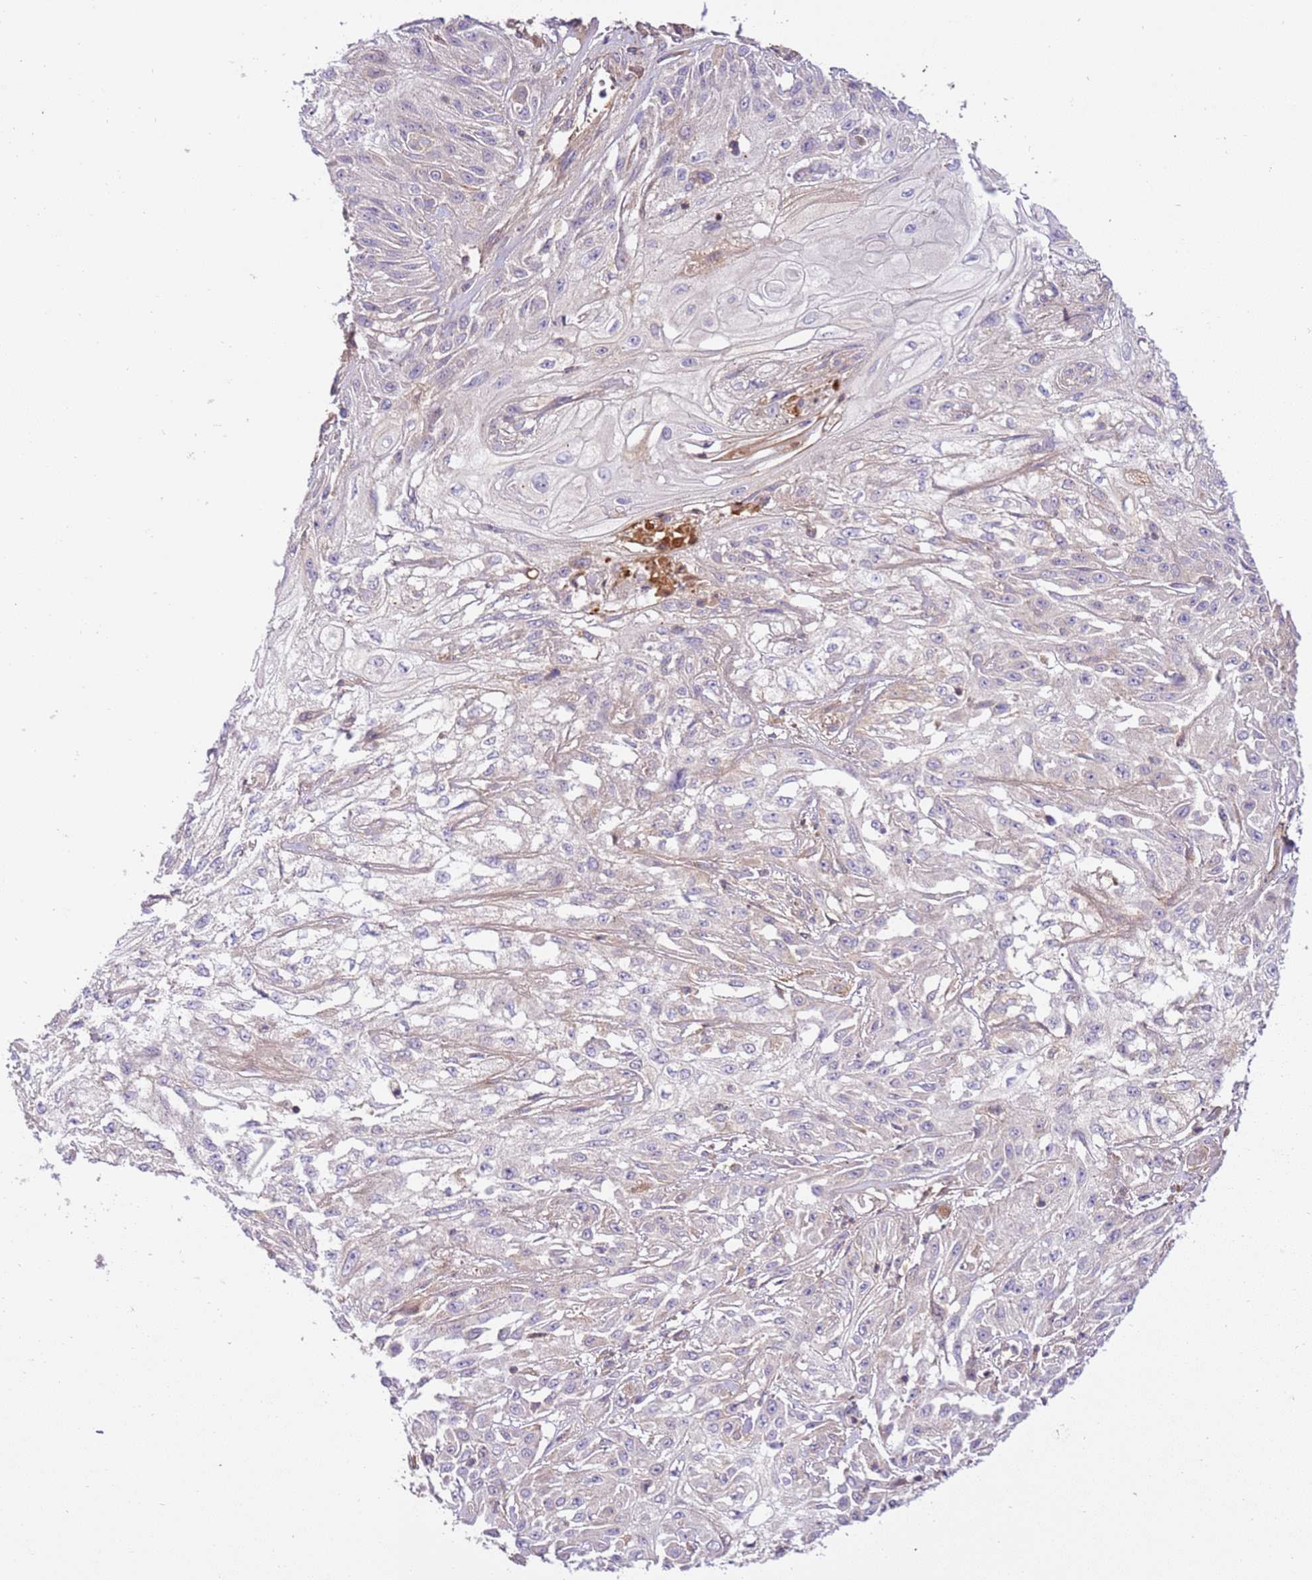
{"staining": {"intensity": "negative", "quantity": "none", "location": "none"}, "tissue": "skin cancer", "cell_type": "Tumor cells", "image_type": "cancer", "snomed": [{"axis": "morphology", "description": "Squamous cell carcinoma, NOS"}, {"axis": "morphology", "description": "Squamous cell carcinoma, metastatic, NOS"}, {"axis": "topography", "description": "Skin"}, {"axis": "topography", "description": "Lymph node"}], "caption": "A high-resolution histopathology image shows immunohistochemistry staining of skin cancer, which shows no significant staining in tumor cells.", "gene": "C8G", "patient": {"sex": "male", "age": 75}}